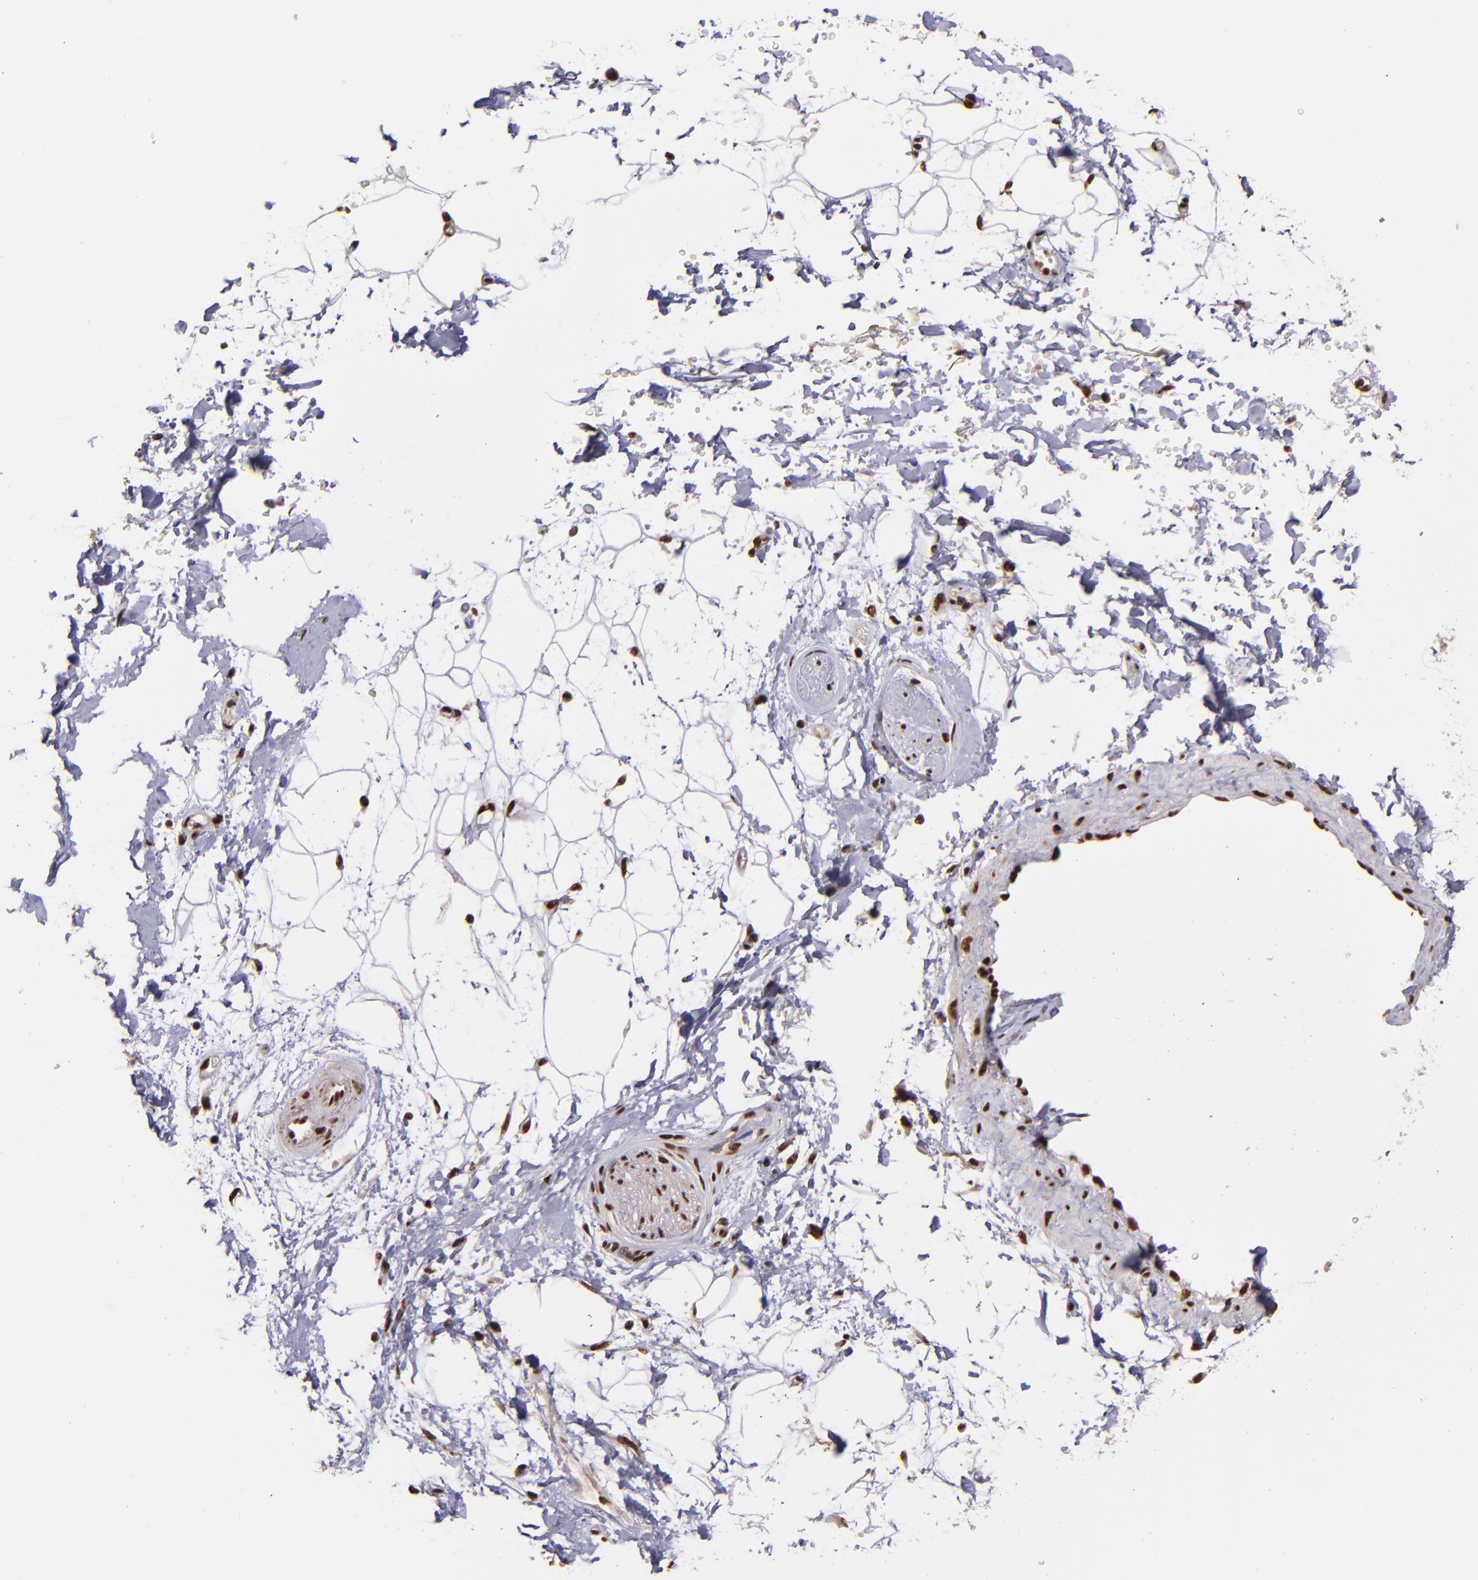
{"staining": {"intensity": "strong", "quantity": ">75%", "location": "nuclear"}, "tissue": "adipose tissue", "cell_type": "Adipocytes", "image_type": "normal", "snomed": [{"axis": "morphology", "description": "Normal tissue, NOS"}, {"axis": "topography", "description": "Soft tissue"}], "caption": "A histopathology image of adipose tissue stained for a protein demonstrates strong nuclear brown staining in adipocytes. (Stains: DAB in brown, nuclei in blue, Microscopy: brightfield microscopy at high magnification).", "gene": "PQBP1", "patient": {"sex": "male", "age": 72}}